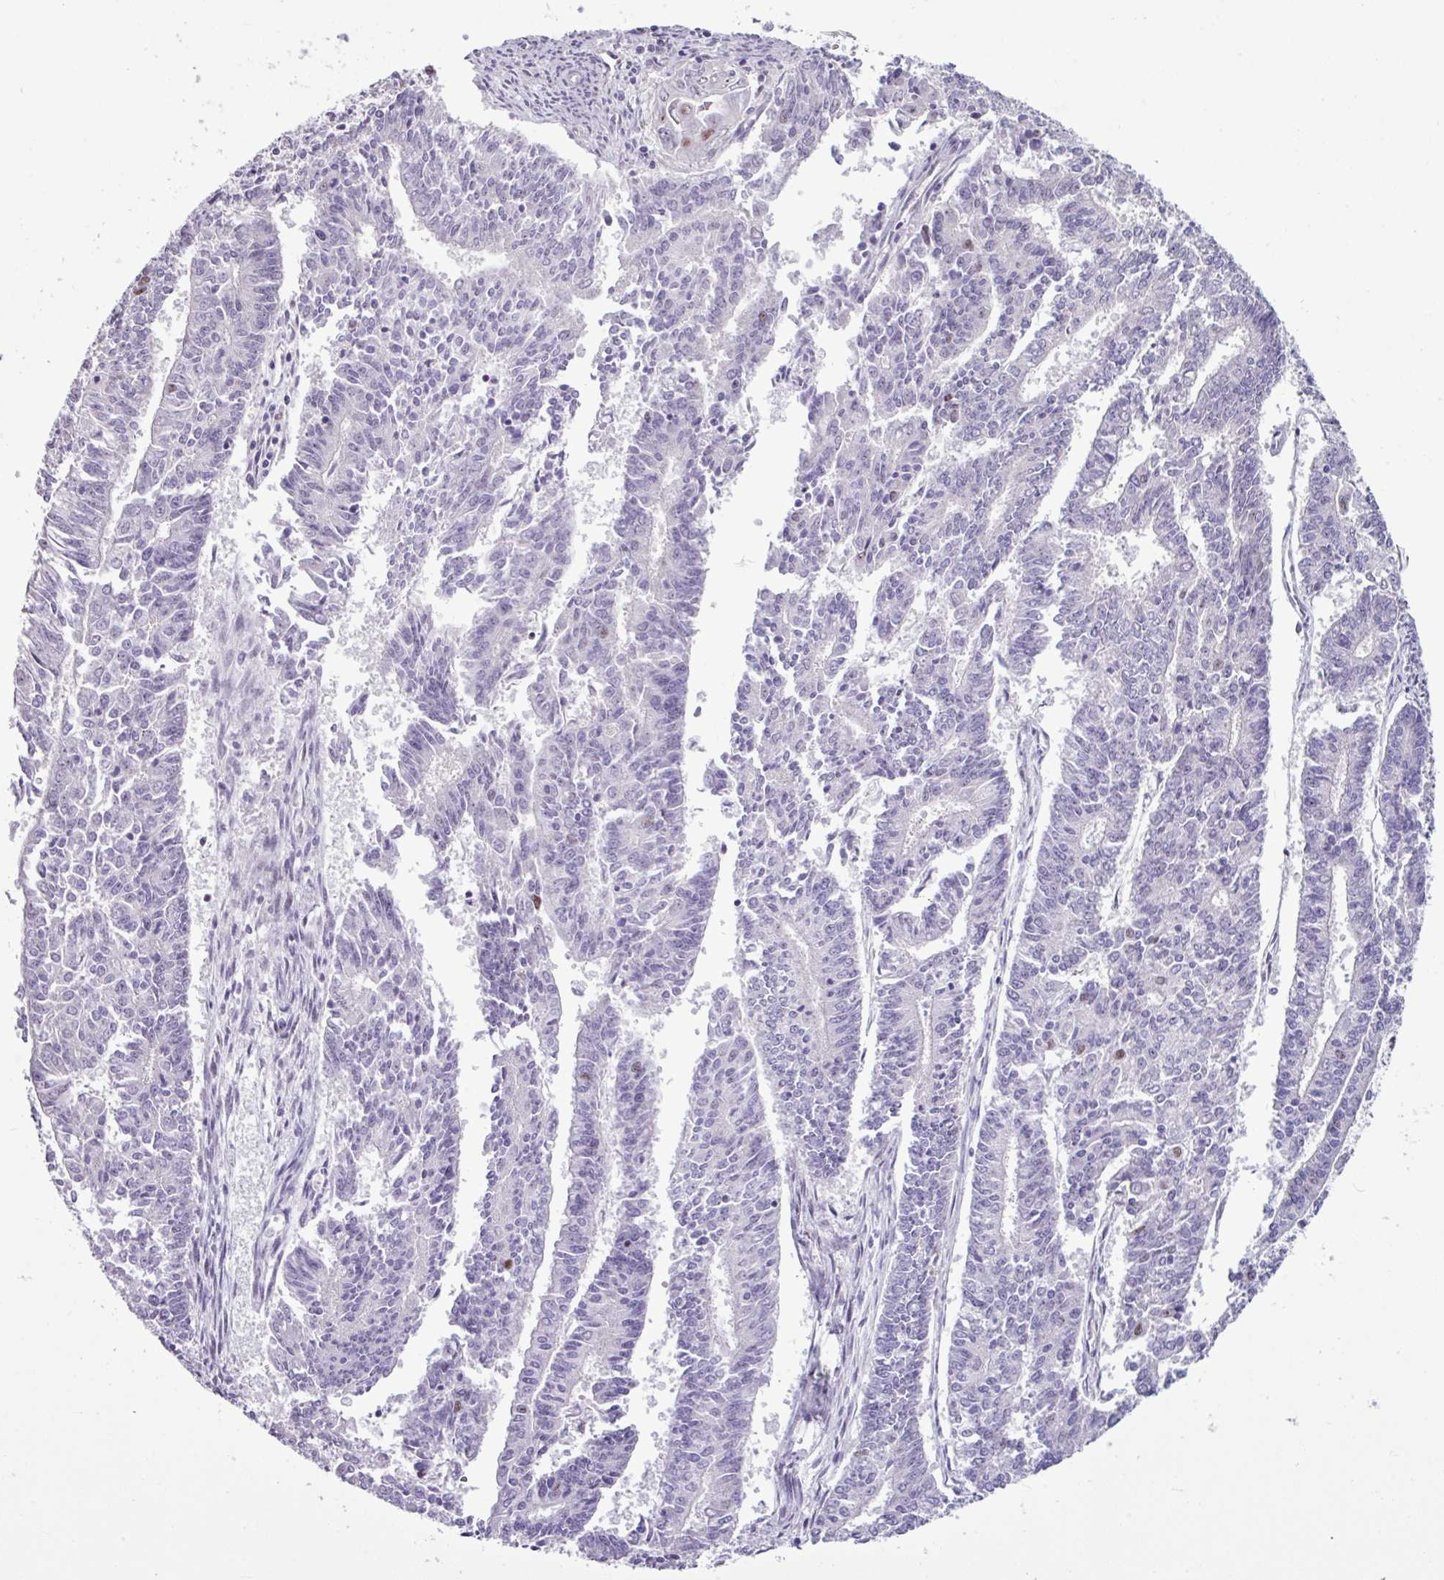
{"staining": {"intensity": "moderate", "quantity": "25%-75%", "location": "nuclear"}, "tissue": "endometrial cancer", "cell_type": "Tumor cells", "image_type": "cancer", "snomed": [{"axis": "morphology", "description": "Adenocarcinoma, NOS"}, {"axis": "topography", "description": "Endometrium"}], "caption": "A micrograph of endometrial cancer (adenocarcinoma) stained for a protein displays moderate nuclear brown staining in tumor cells.", "gene": "UTP18", "patient": {"sex": "female", "age": 59}}